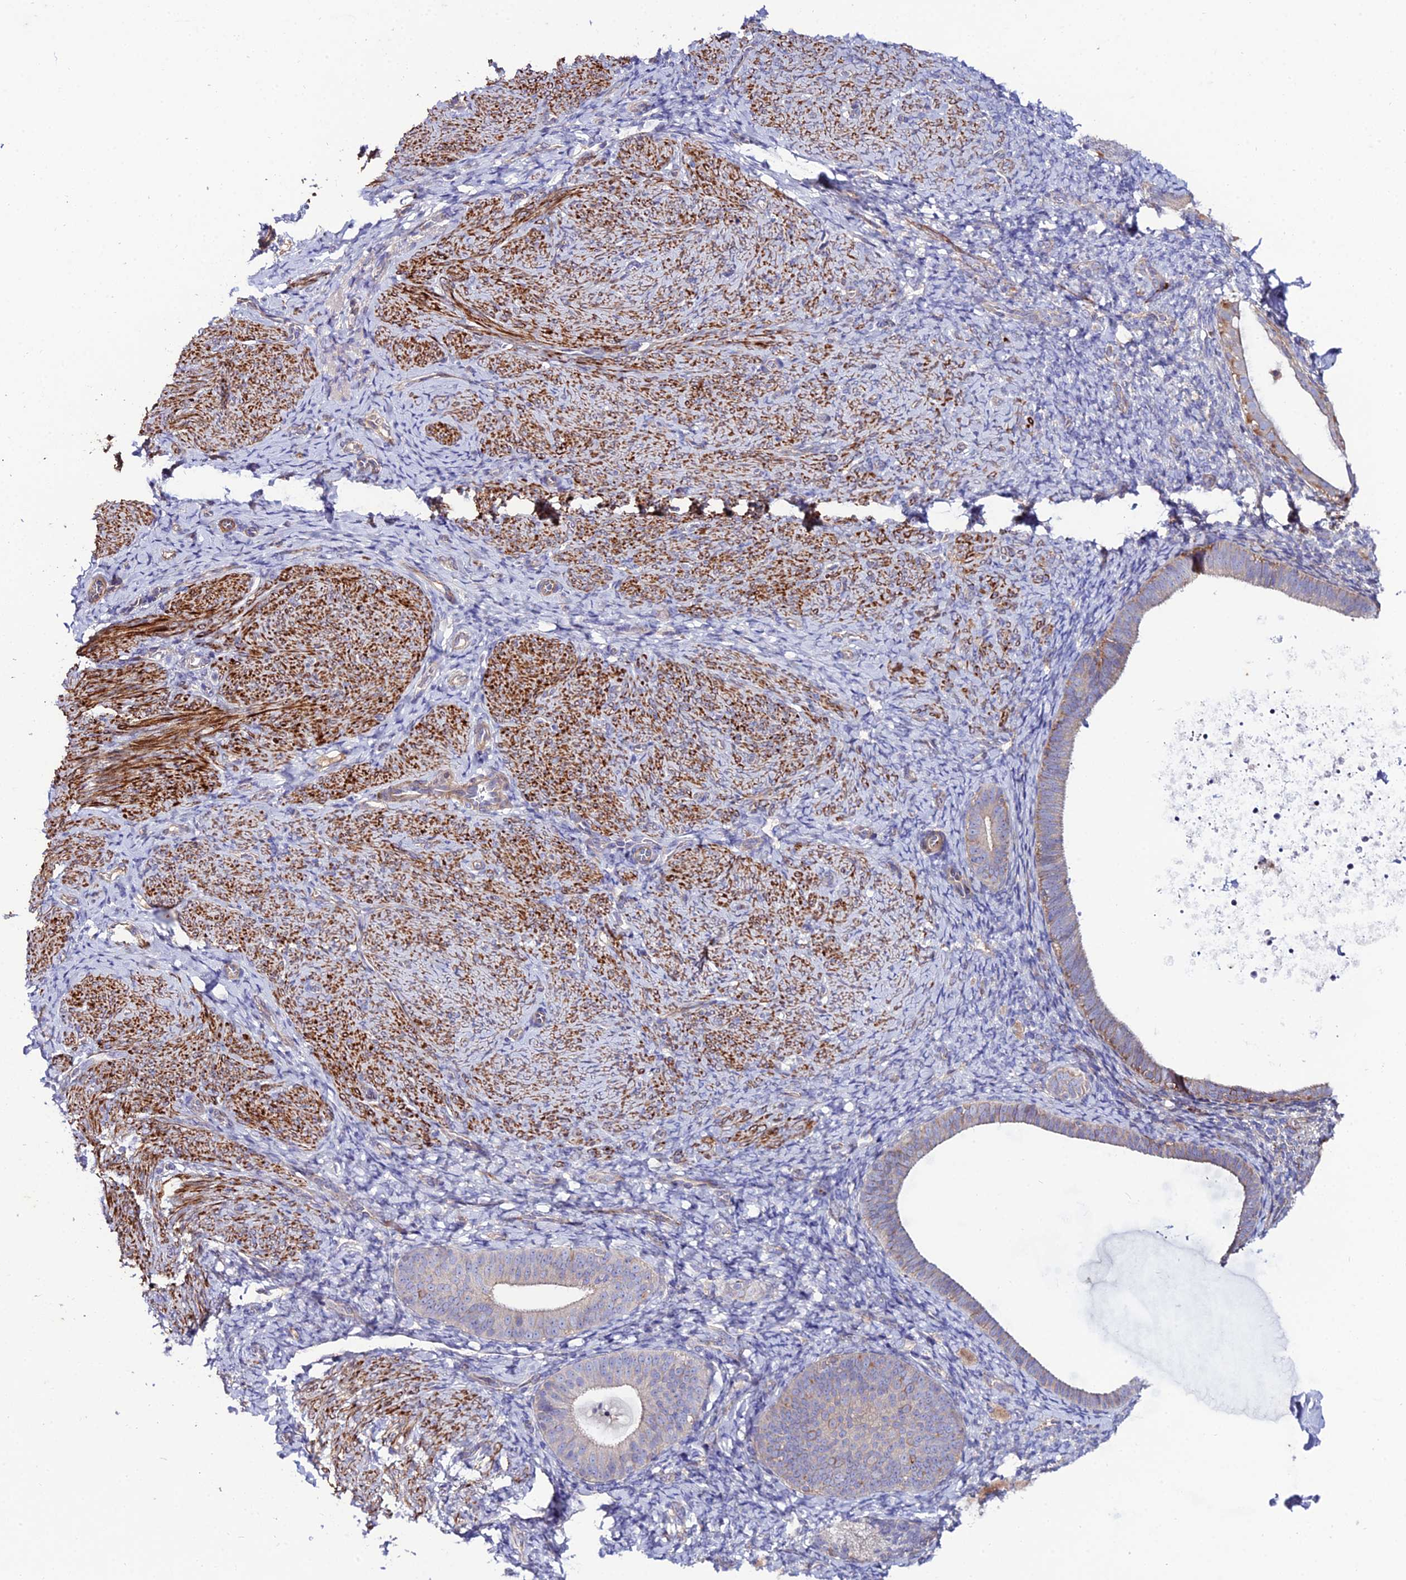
{"staining": {"intensity": "moderate", "quantity": "<25%", "location": "cytoplasmic/membranous"}, "tissue": "endometrium", "cell_type": "Cells in endometrial stroma", "image_type": "normal", "snomed": [{"axis": "morphology", "description": "Normal tissue, NOS"}, {"axis": "topography", "description": "Endometrium"}], "caption": "Protein staining shows moderate cytoplasmic/membranous expression in about <25% of cells in endometrial stroma in normal endometrium.", "gene": "ARL6IP1", "patient": {"sex": "female", "age": 65}}